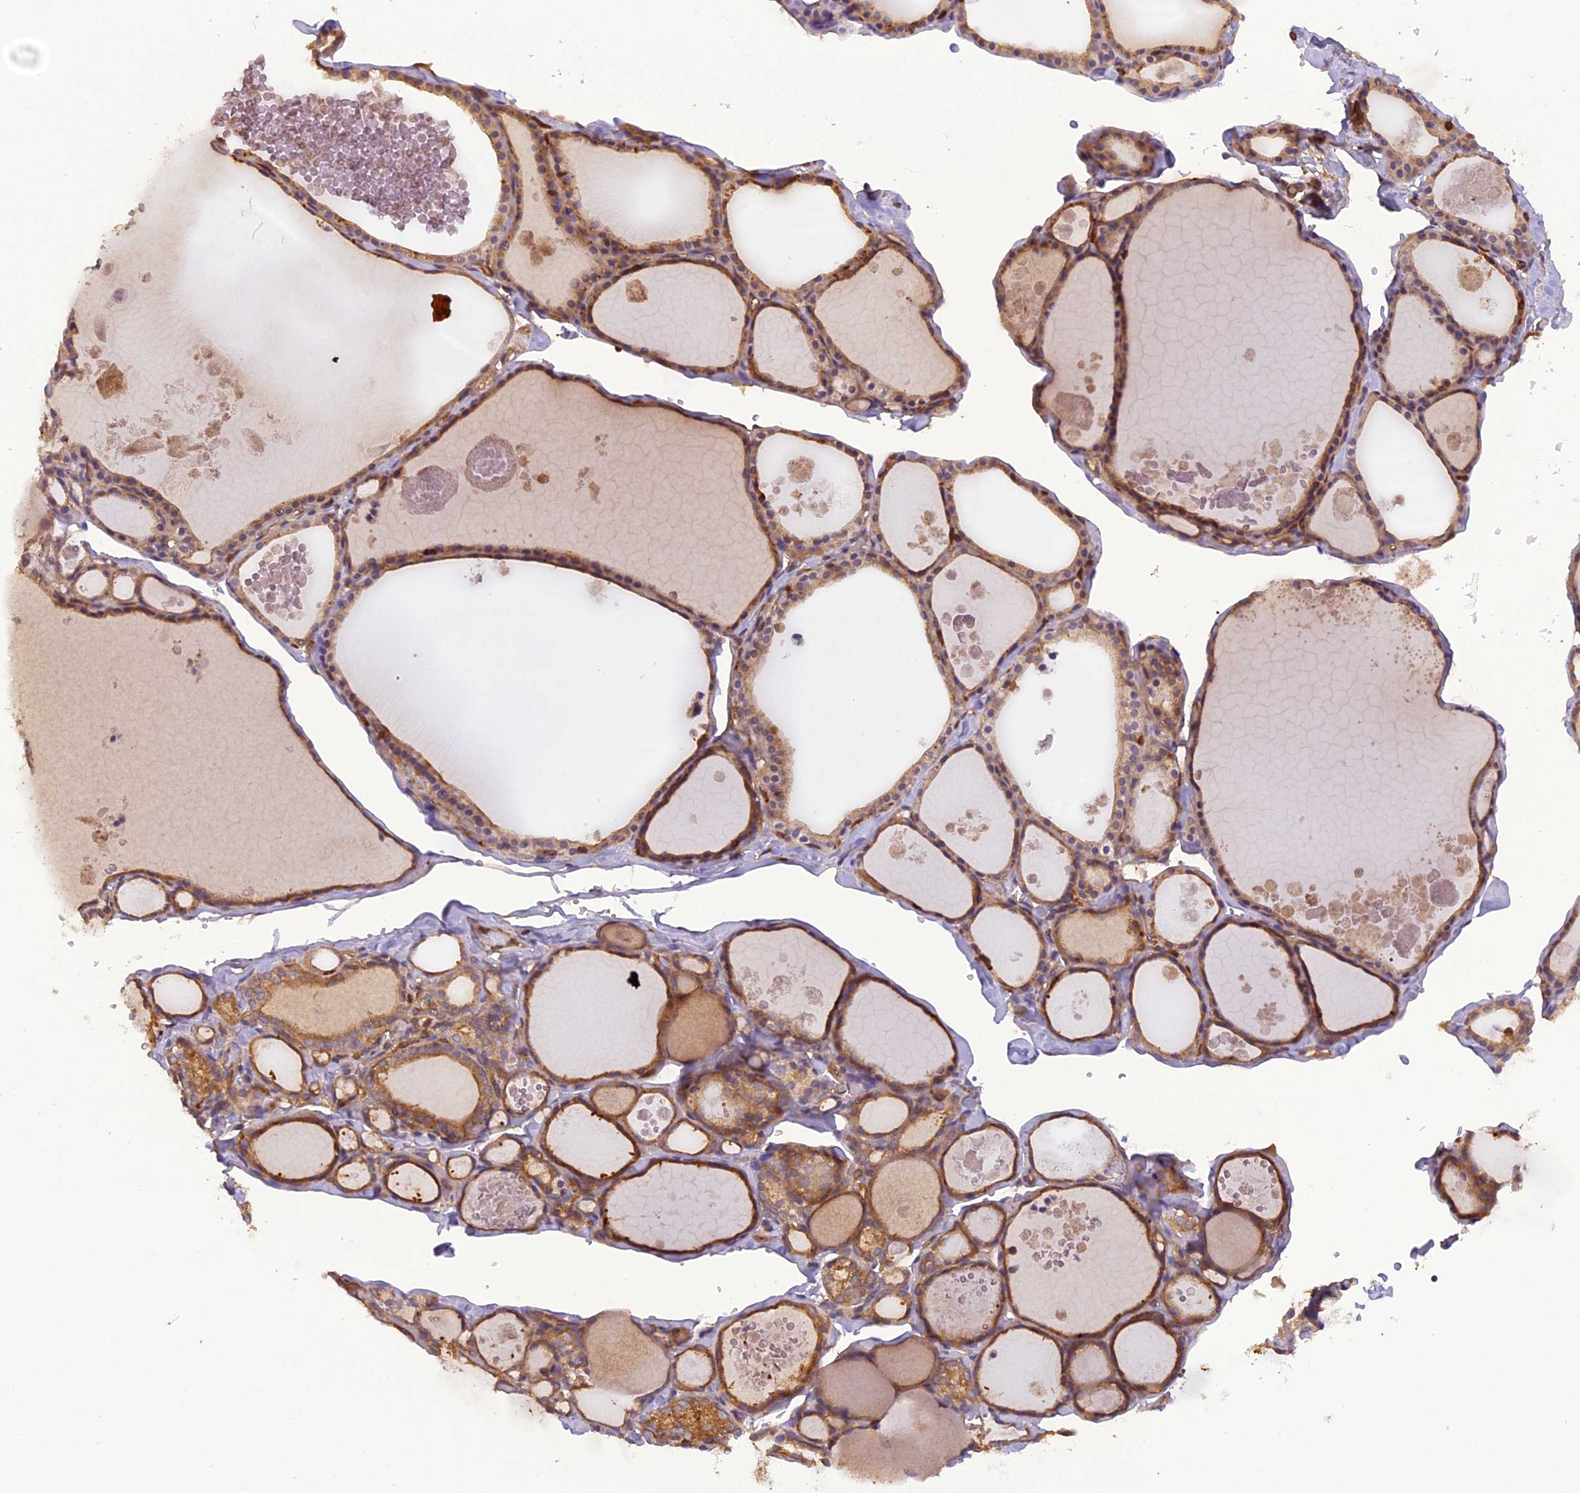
{"staining": {"intensity": "moderate", "quantity": ">75%", "location": "cytoplasmic/membranous"}, "tissue": "thyroid gland", "cell_type": "Glandular cells", "image_type": "normal", "snomed": [{"axis": "morphology", "description": "Normal tissue, NOS"}, {"axis": "topography", "description": "Thyroid gland"}], "caption": "The immunohistochemical stain shows moderate cytoplasmic/membranous positivity in glandular cells of normal thyroid gland. Immunohistochemistry (ihc) stains the protein of interest in brown and the nuclei are stained blue.", "gene": "STOML1", "patient": {"sex": "male", "age": 56}}